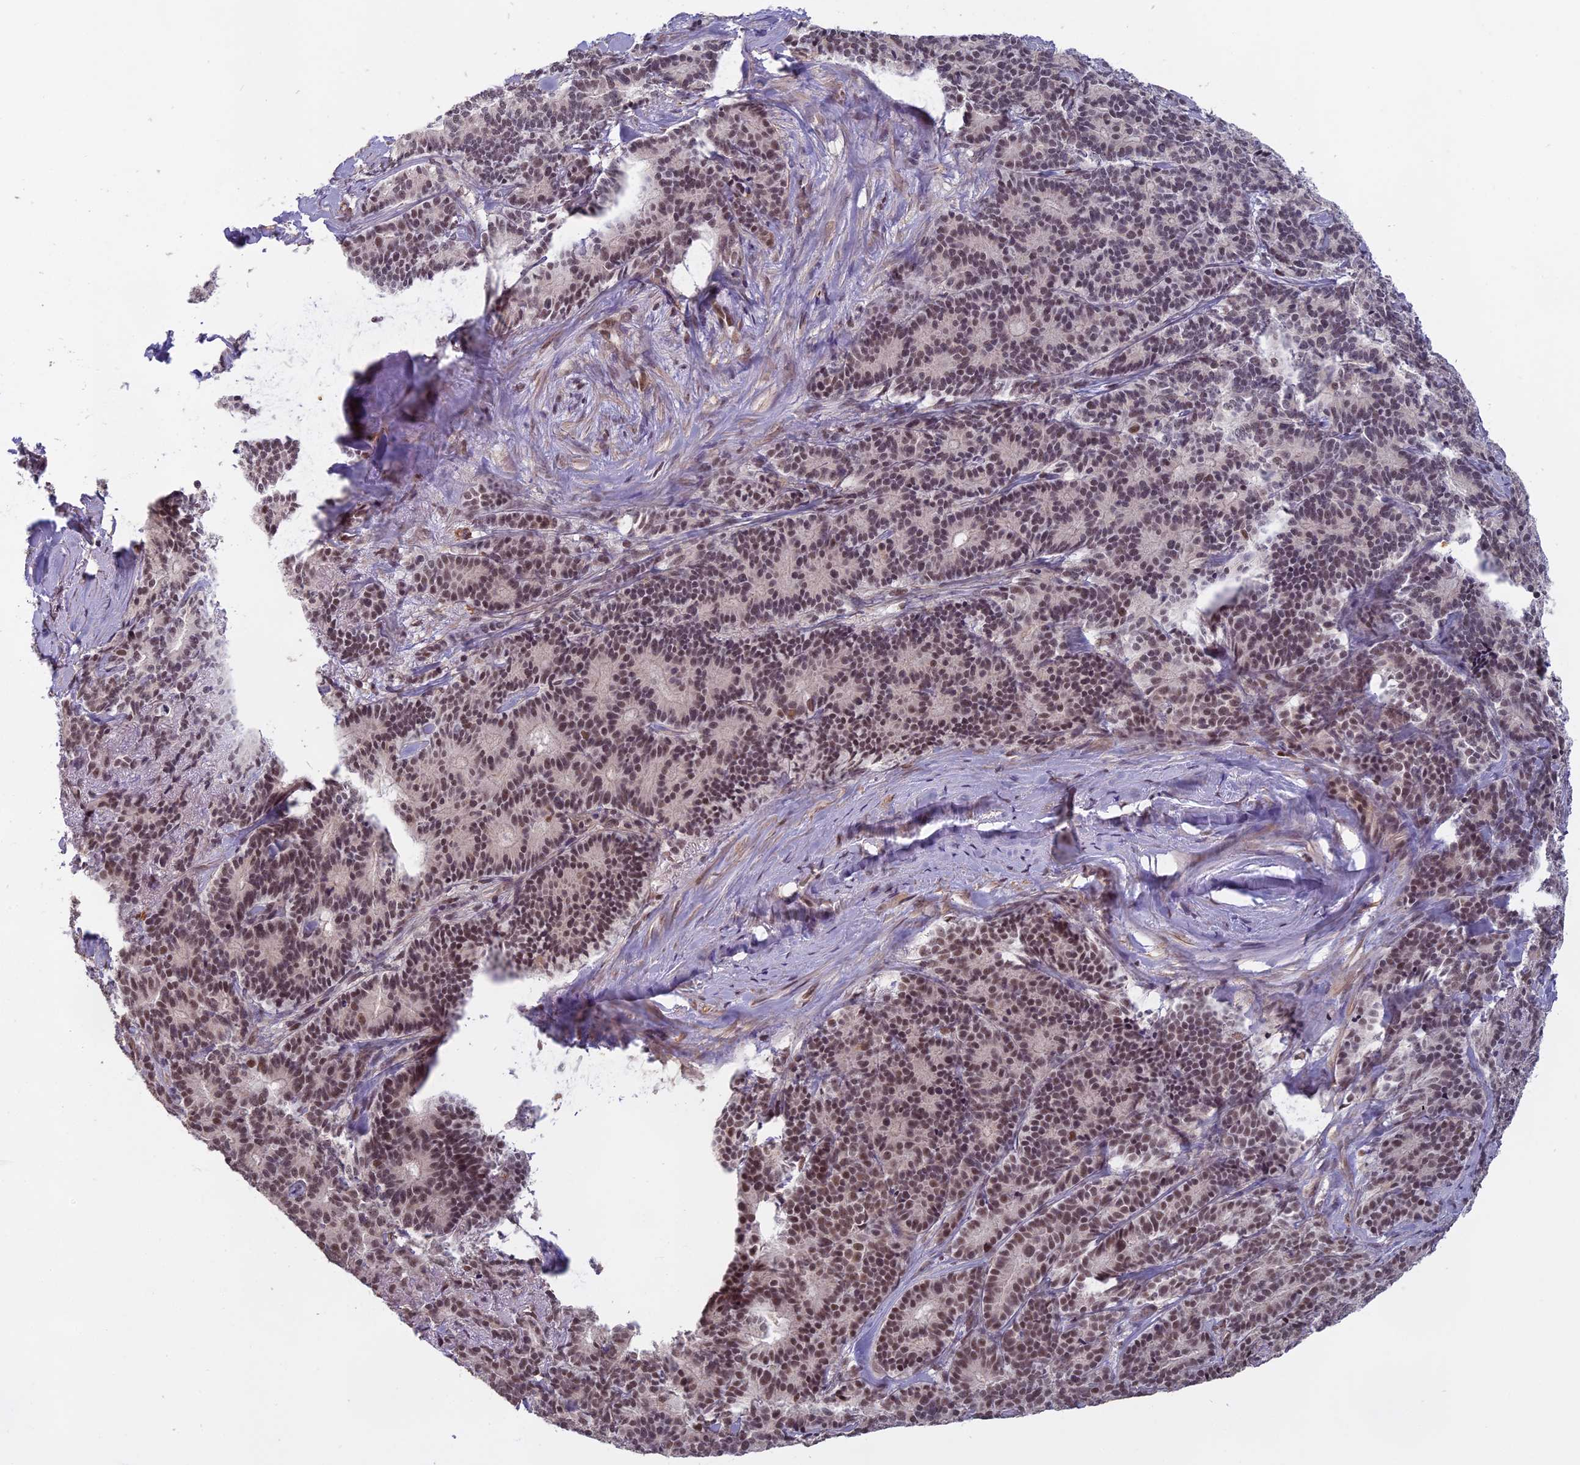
{"staining": {"intensity": "weak", "quantity": ">75%", "location": "nuclear"}, "tissue": "pancreatic cancer", "cell_type": "Tumor cells", "image_type": "cancer", "snomed": [{"axis": "morphology", "description": "Adenocarcinoma, NOS"}, {"axis": "topography", "description": "Pancreas"}], "caption": "The micrograph displays immunohistochemical staining of adenocarcinoma (pancreatic). There is weak nuclear staining is seen in about >75% of tumor cells.", "gene": "MORF4L1", "patient": {"sex": "female", "age": 74}}